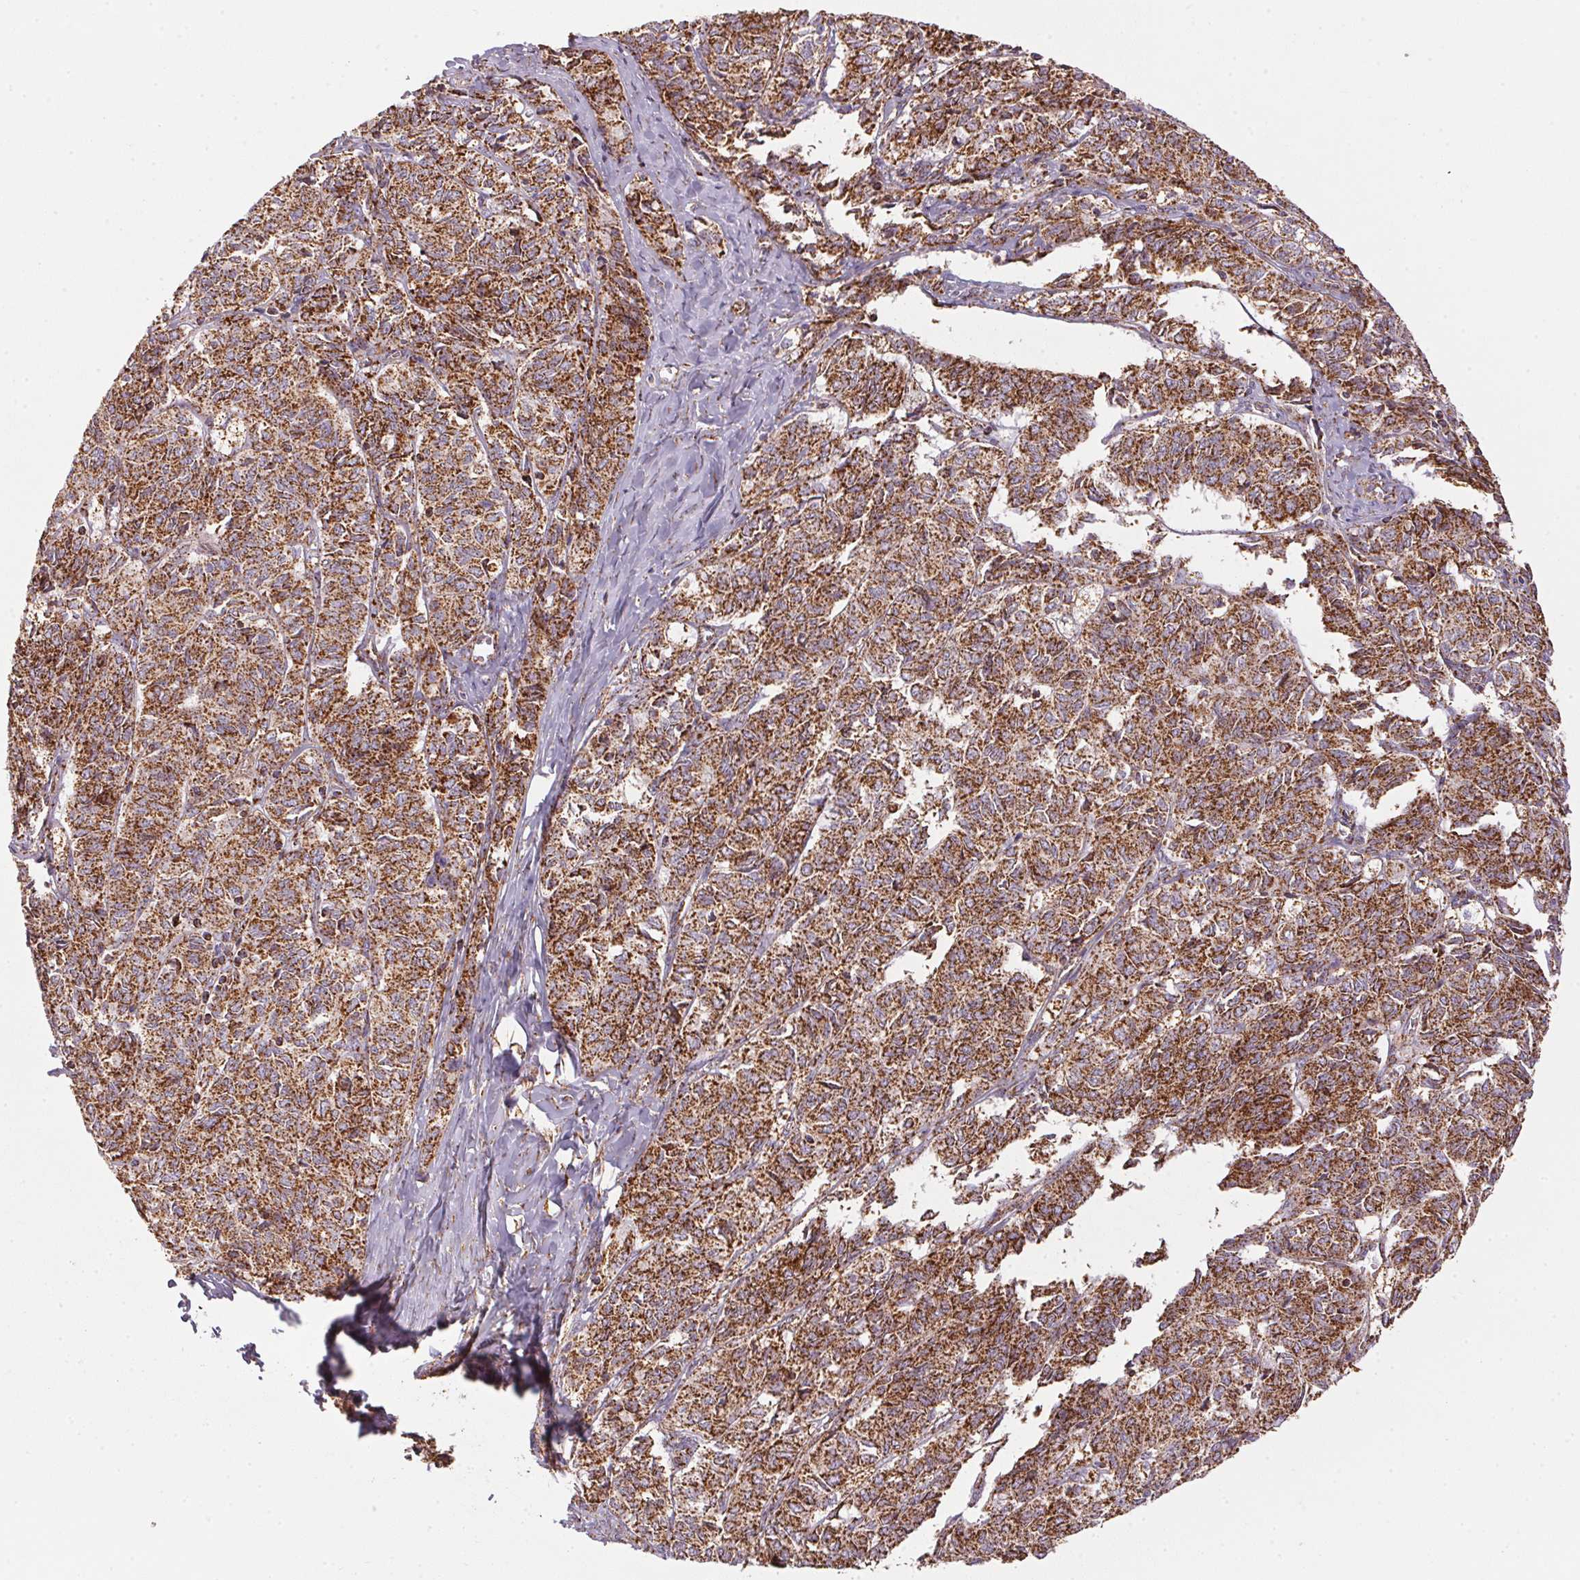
{"staining": {"intensity": "strong", "quantity": ">75%", "location": "cytoplasmic/membranous"}, "tissue": "ovarian cancer", "cell_type": "Tumor cells", "image_type": "cancer", "snomed": [{"axis": "morphology", "description": "Carcinoma, endometroid"}, {"axis": "topography", "description": "Ovary"}], "caption": "Ovarian cancer (endometroid carcinoma) stained for a protein shows strong cytoplasmic/membranous positivity in tumor cells.", "gene": "NDUFS2", "patient": {"sex": "female", "age": 80}}